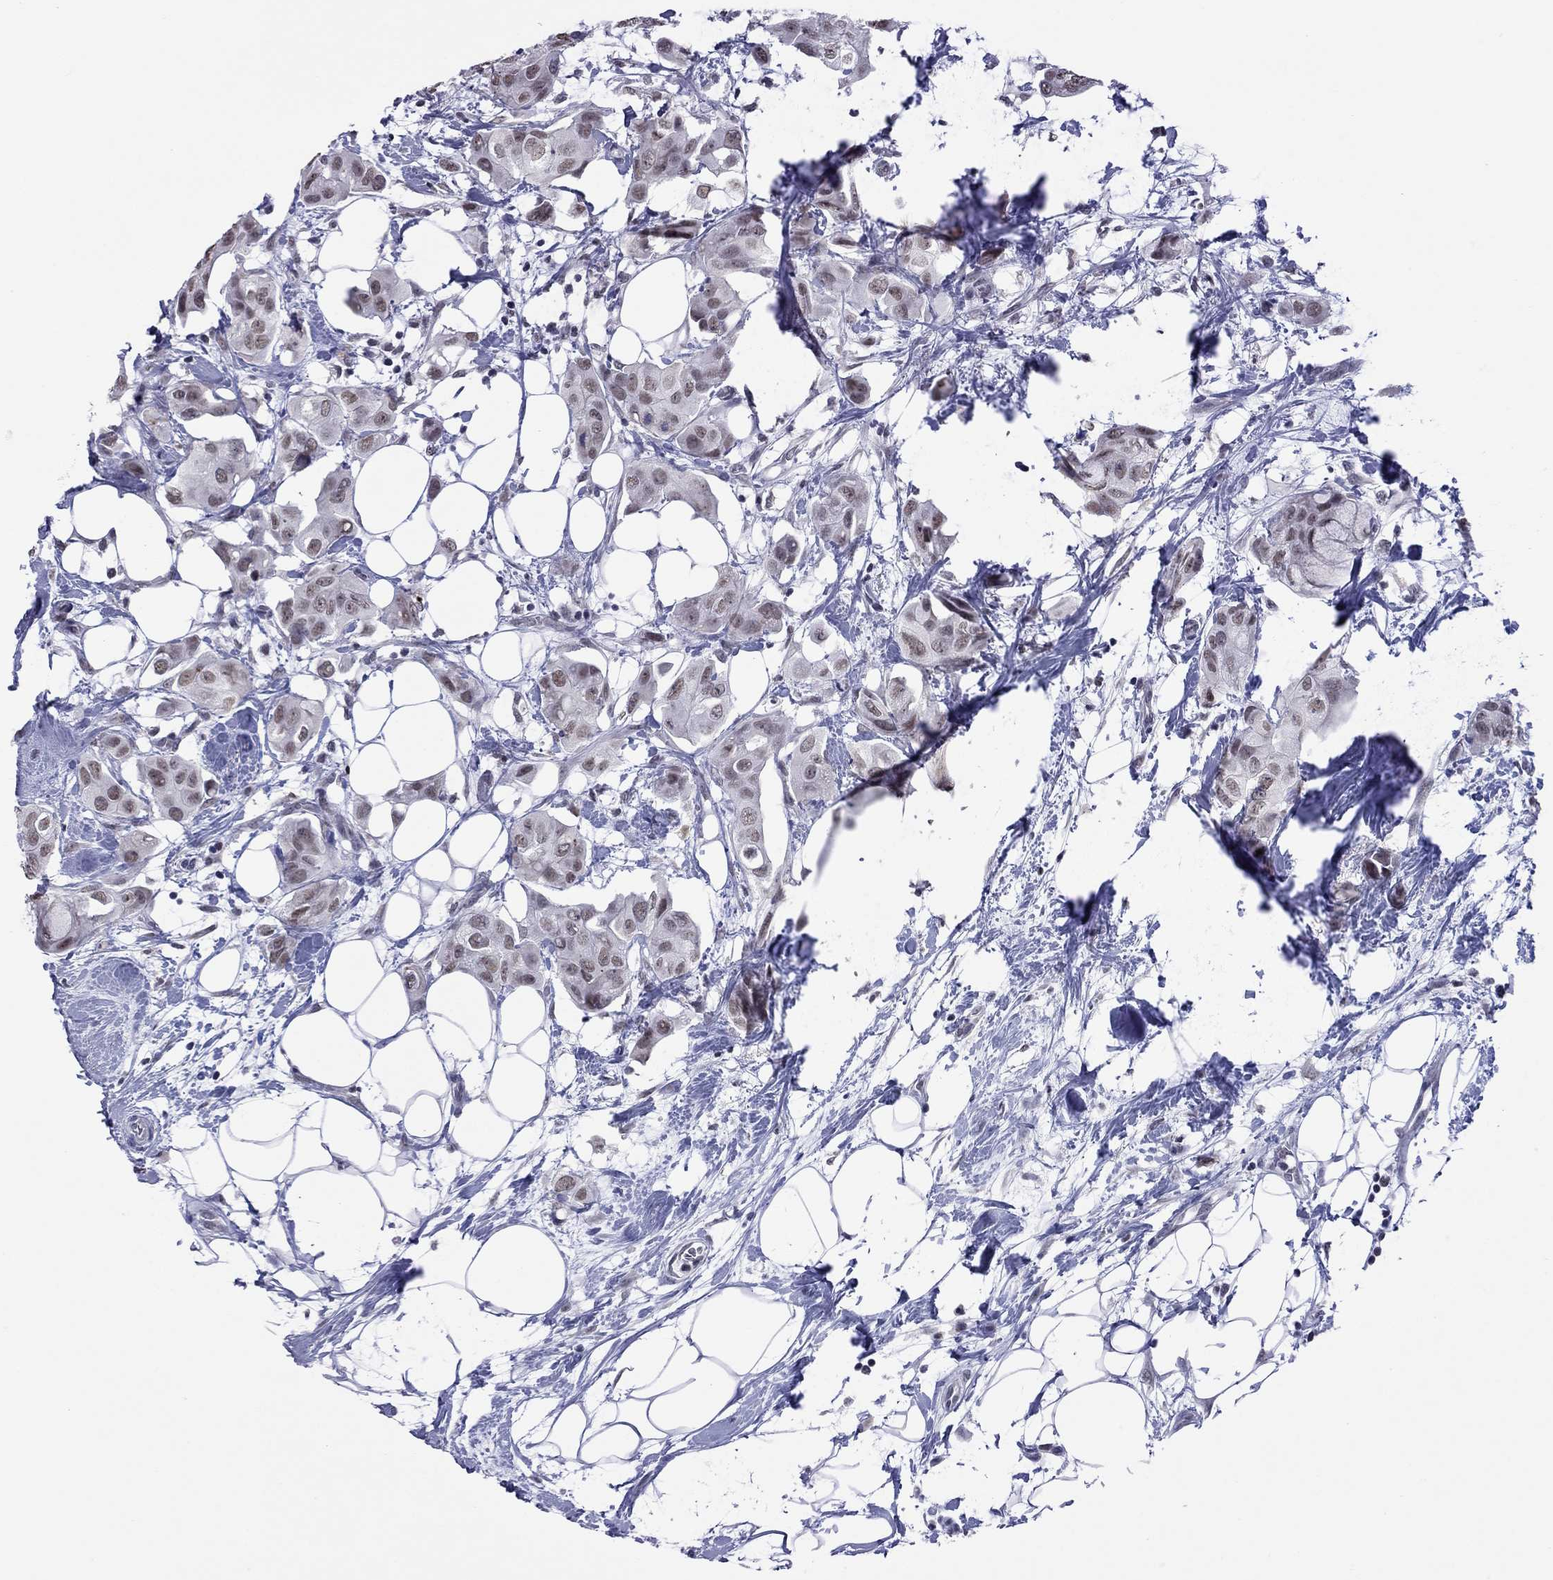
{"staining": {"intensity": "moderate", "quantity": "<25%", "location": "nuclear"}, "tissue": "breast cancer", "cell_type": "Tumor cells", "image_type": "cancer", "snomed": [{"axis": "morphology", "description": "Normal tissue, NOS"}, {"axis": "morphology", "description": "Duct carcinoma"}, {"axis": "topography", "description": "Breast"}], "caption": "Breast cancer (invasive ductal carcinoma) stained with DAB (3,3'-diaminobenzidine) IHC displays low levels of moderate nuclear staining in approximately <25% of tumor cells.", "gene": "PPP1R3A", "patient": {"sex": "female", "age": 40}}